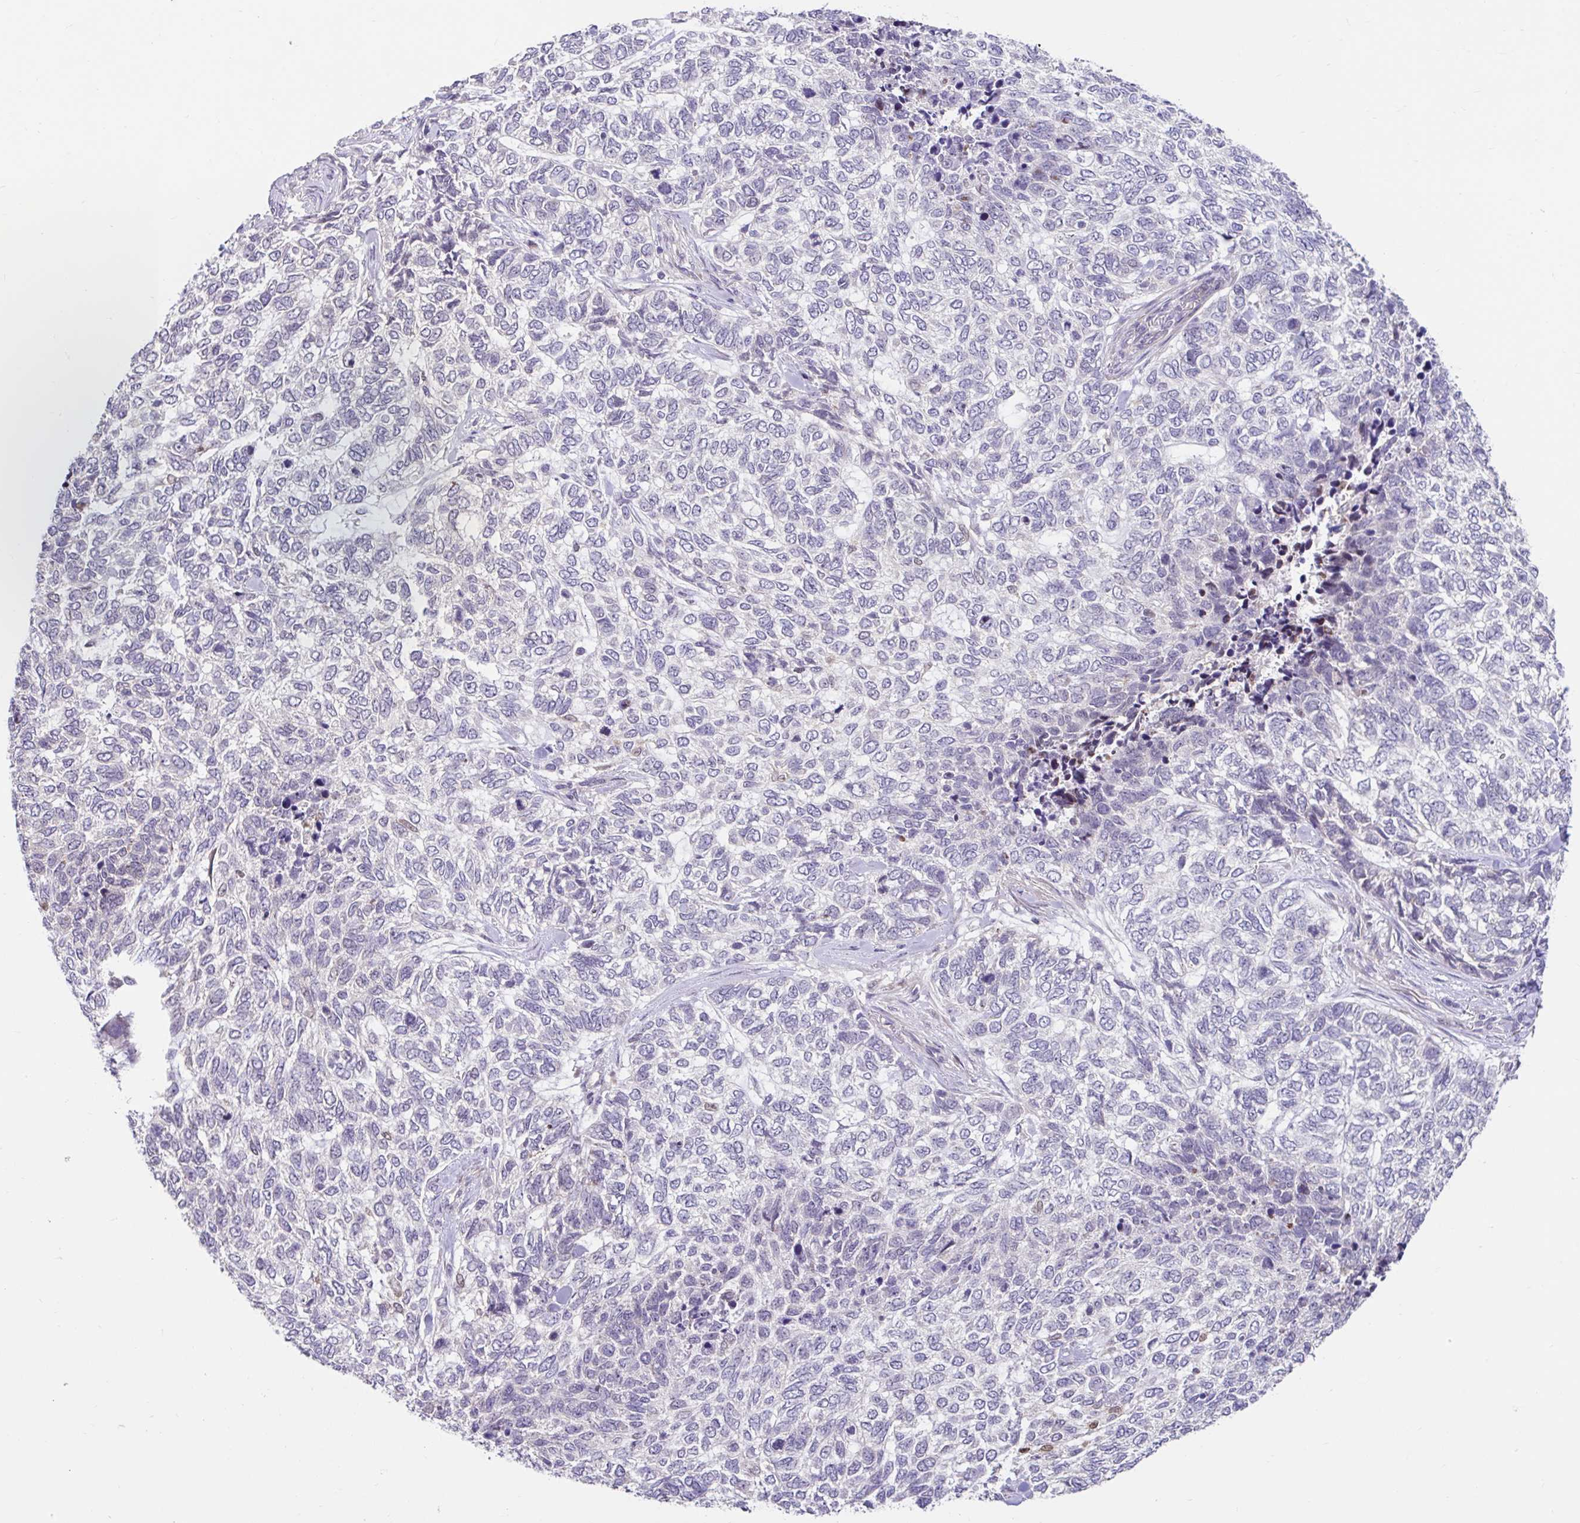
{"staining": {"intensity": "negative", "quantity": "none", "location": "none"}, "tissue": "skin cancer", "cell_type": "Tumor cells", "image_type": "cancer", "snomed": [{"axis": "morphology", "description": "Basal cell carcinoma"}, {"axis": "topography", "description": "Skin"}], "caption": "Human skin basal cell carcinoma stained for a protein using immunohistochemistry (IHC) reveals no staining in tumor cells.", "gene": "NT5C1B", "patient": {"sex": "female", "age": 65}}